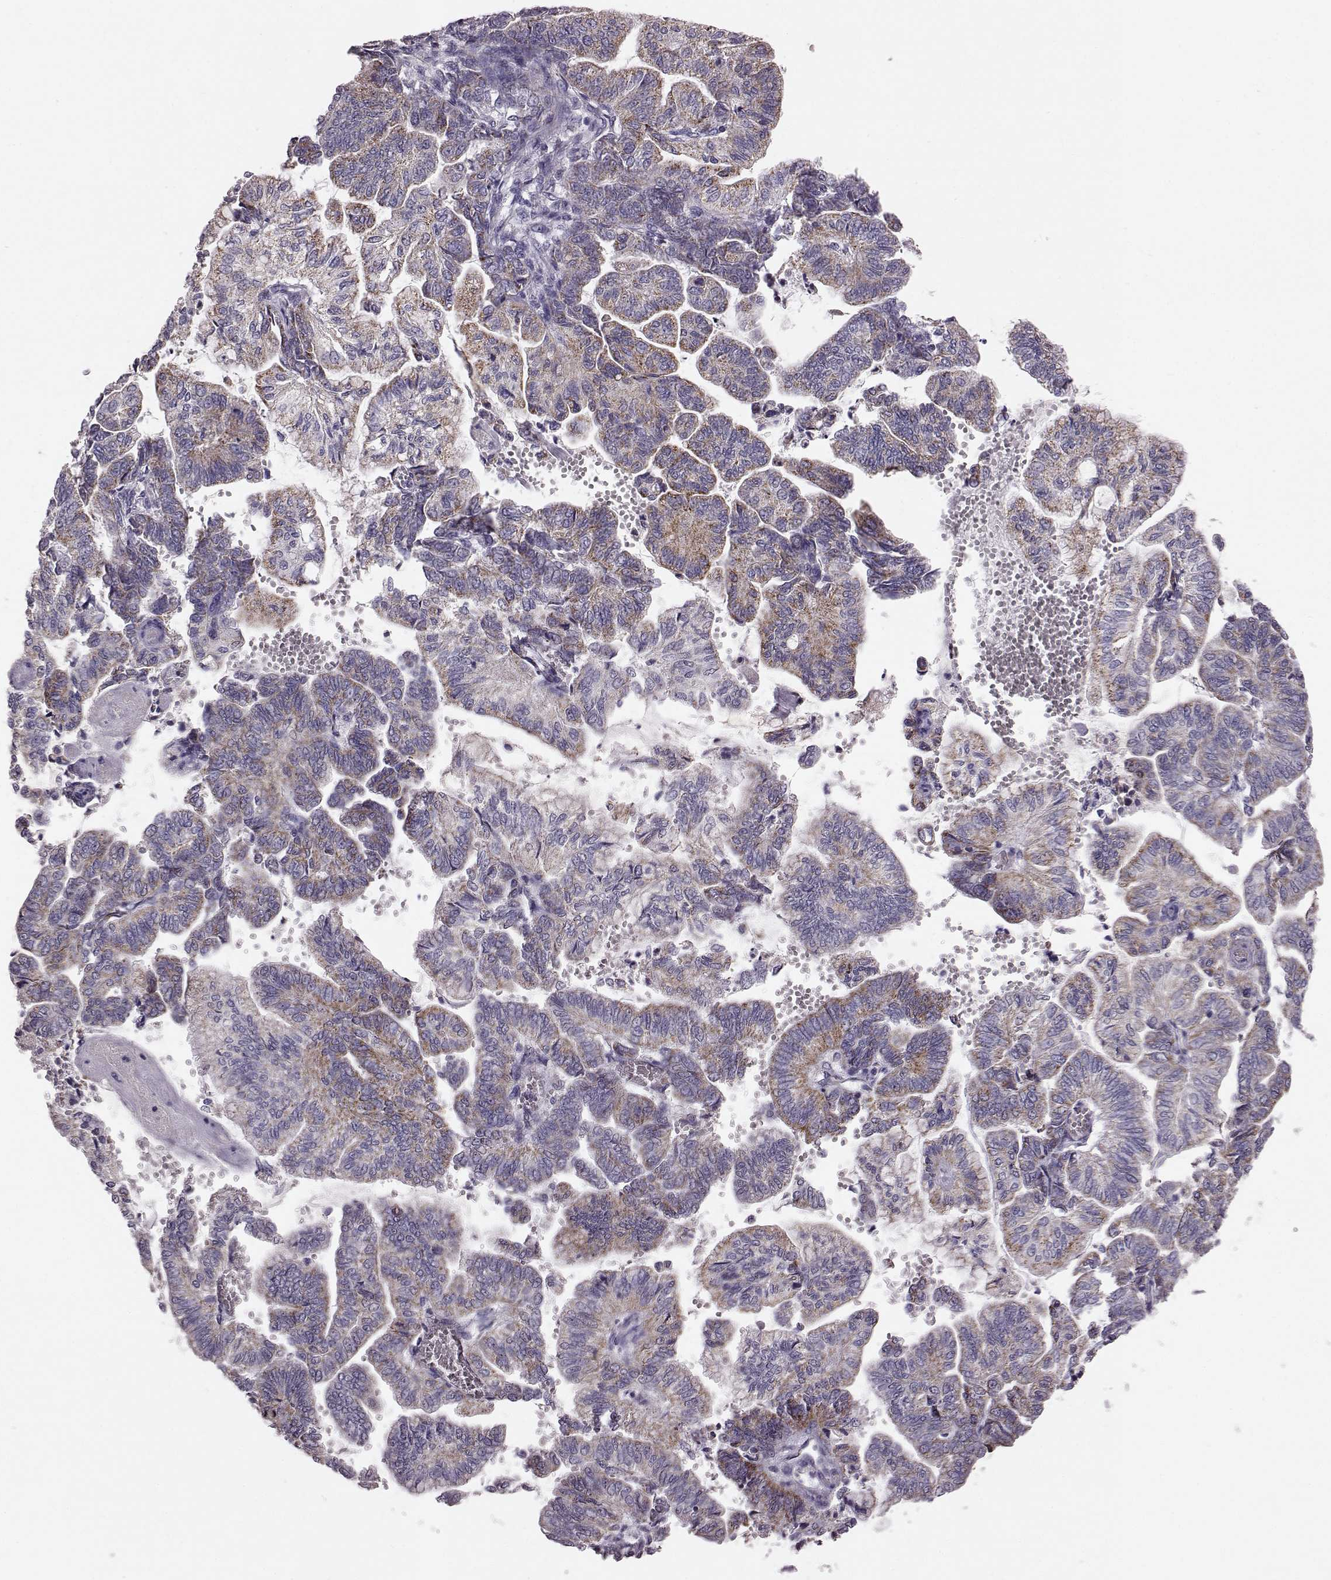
{"staining": {"intensity": "moderate", "quantity": ">75%", "location": "cytoplasmic/membranous"}, "tissue": "stomach cancer", "cell_type": "Tumor cells", "image_type": "cancer", "snomed": [{"axis": "morphology", "description": "Adenocarcinoma, NOS"}, {"axis": "topography", "description": "Stomach"}], "caption": "This is a micrograph of immunohistochemistry staining of stomach cancer, which shows moderate staining in the cytoplasmic/membranous of tumor cells.", "gene": "RIMS2", "patient": {"sex": "male", "age": 83}}